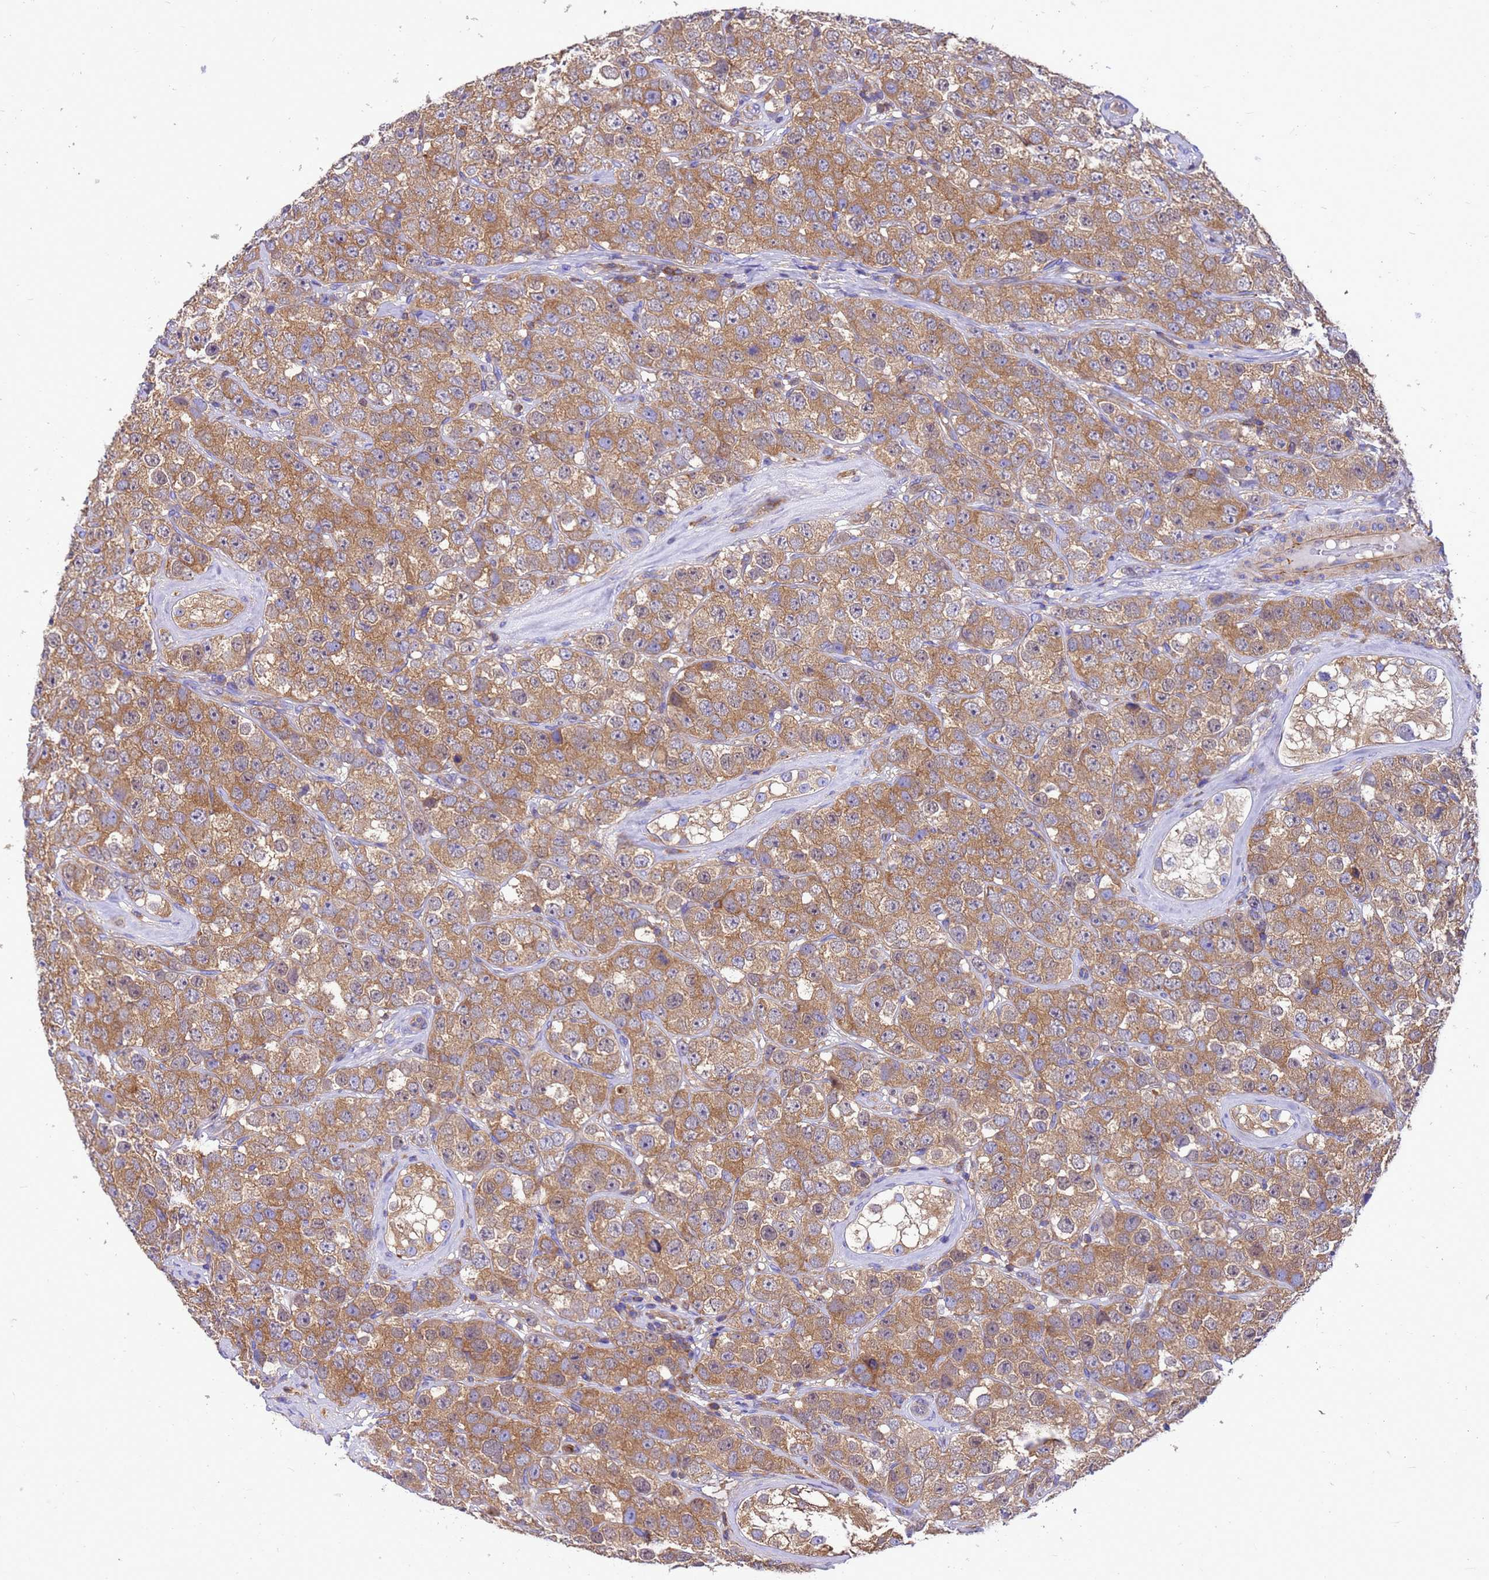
{"staining": {"intensity": "moderate", "quantity": ">75%", "location": "cytoplasmic/membranous"}, "tissue": "testis cancer", "cell_type": "Tumor cells", "image_type": "cancer", "snomed": [{"axis": "morphology", "description": "Seminoma, NOS"}, {"axis": "topography", "description": "Testis"}], "caption": "Immunohistochemical staining of testis cancer displays moderate cytoplasmic/membranous protein positivity in approximately >75% of tumor cells. The protein is stained brown, and the nuclei are stained in blue (DAB IHC with brightfield microscopy, high magnification).", "gene": "ZNF235", "patient": {"sex": "male", "age": 28}}